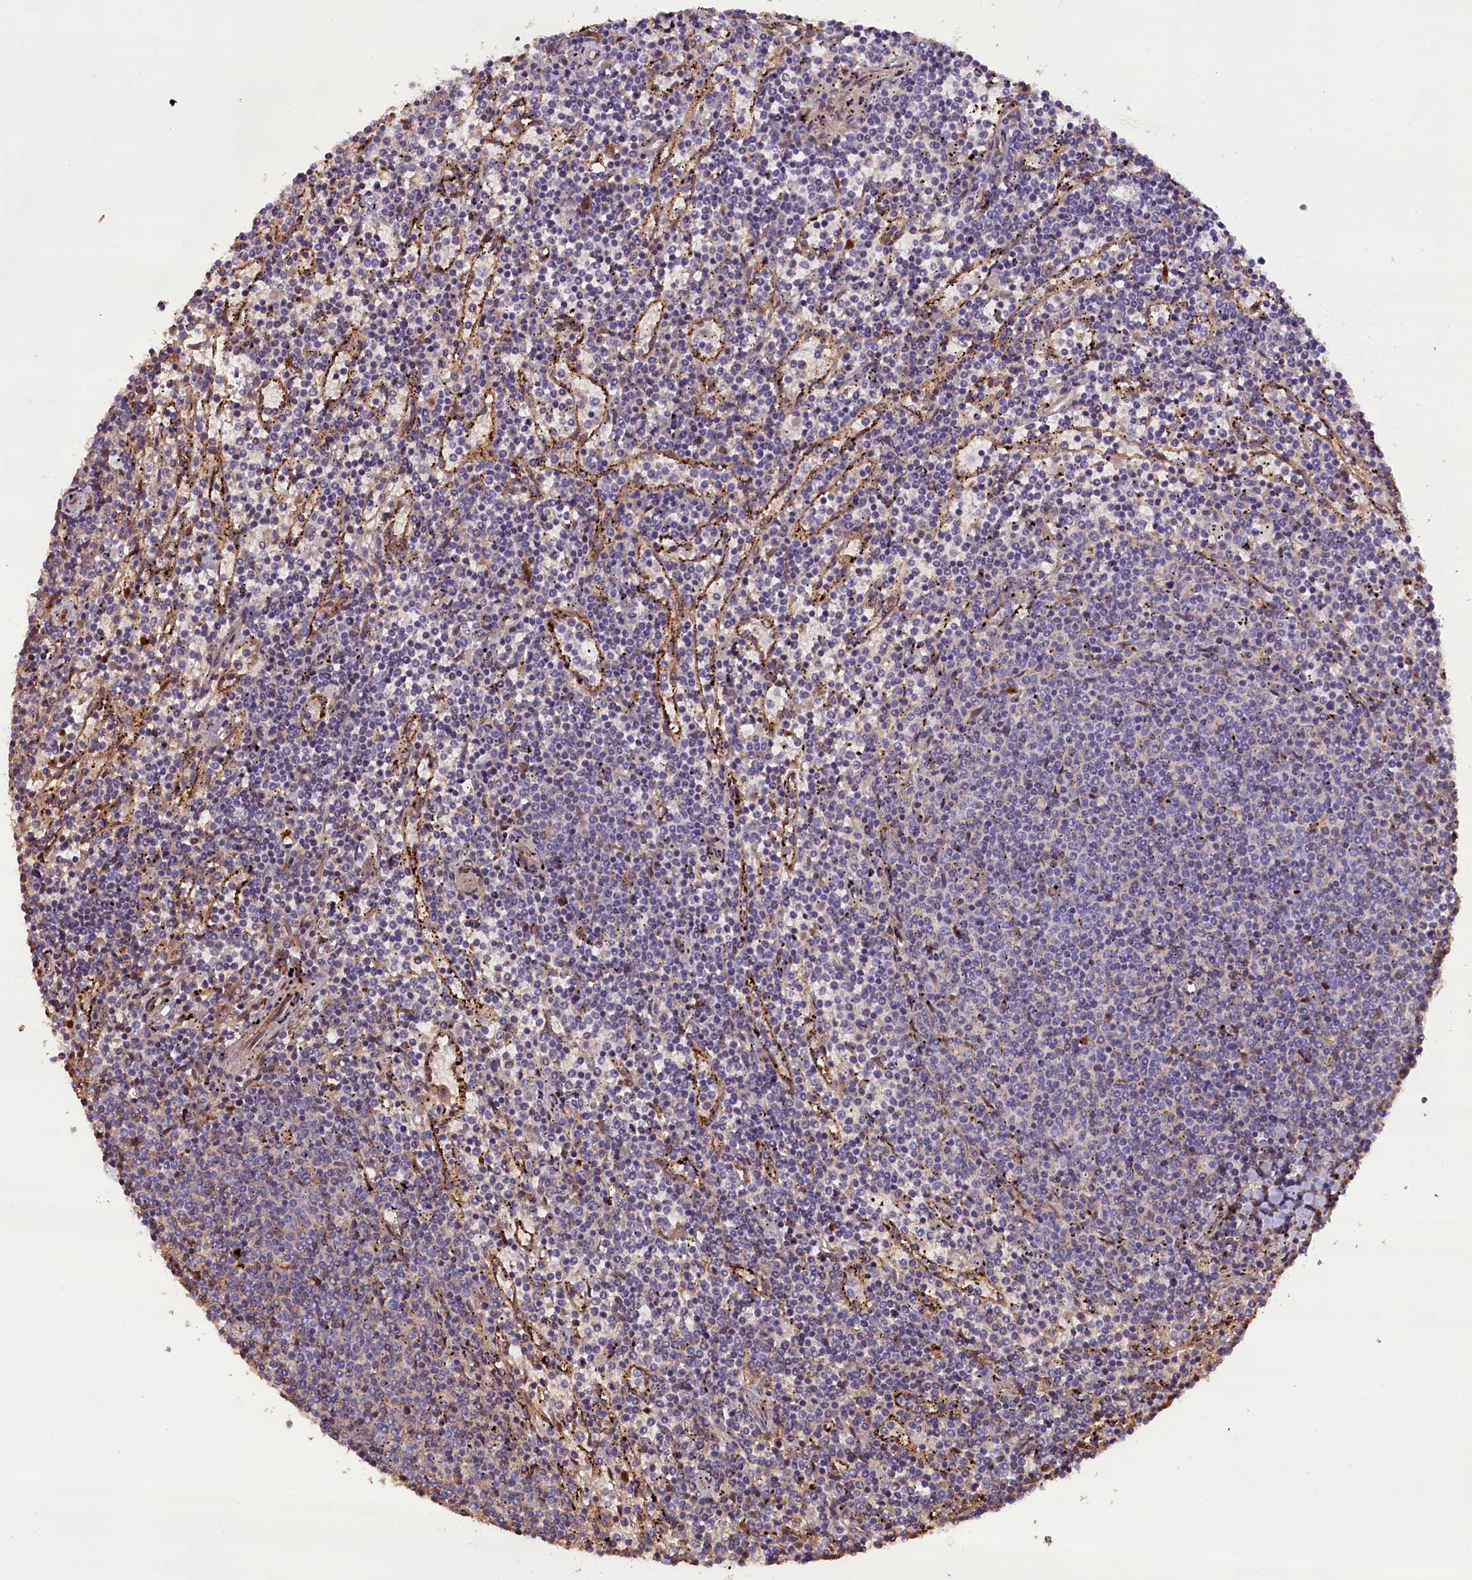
{"staining": {"intensity": "negative", "quantity": "none", "location": "none"}, "tissue": "lymphoma", "cell_type": "Tumor cells", "image_type": "cancer", "snomed": [{"axis": "morphology", "description": "Malignant lymphoma, non-Hodgkin's type, Low grade"}, {"axis": "topography", "description": "Spleen"}], "caption": "Lymphoma stained for a protein using immunohistochemistry (IHC) demonstrates no expression tumor cells.", "gene": "CCDC9B", "patient": {"sex": "female", "age": 50}}